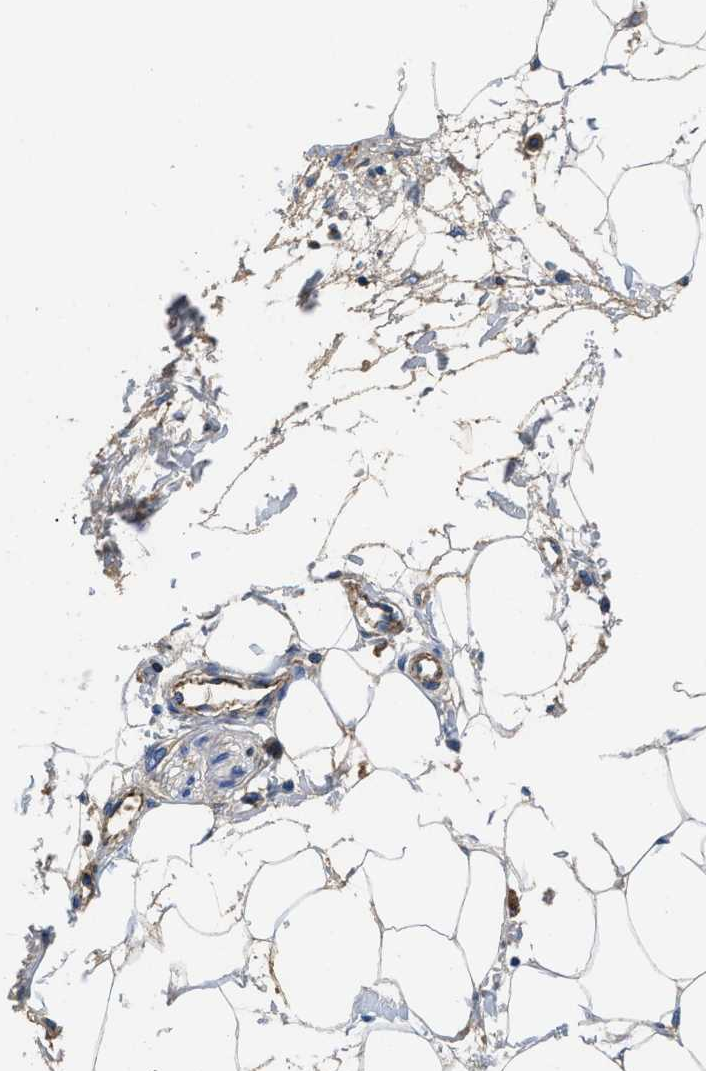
{"staining": {"intensity": "weak", "quantity": "25%-75%", "location": "cytoplasmic/membranous"}, "tissue": "adipose tissue", "cell_type": "Adipocytes", "image_type": "normal", "snomed": [{"axis": "morphology", "description": "Normal tissue, NOS"}, {"axis": "morphology", "description": "Adenocarcinoma, NOS"}, {"axis": "topography", "description": "Colon"}, {"axis": "topography", "description": "Peripheral nerve tissue"}], "caption": "Protein expression by immunohistochemistry demonstrates weak cytoplasmic/membranous staining in approximately 25%-75% of adipocytes in normal adipose tissue.", "gene": "USP4", "patient": {"sex": "male", "age": 14}}